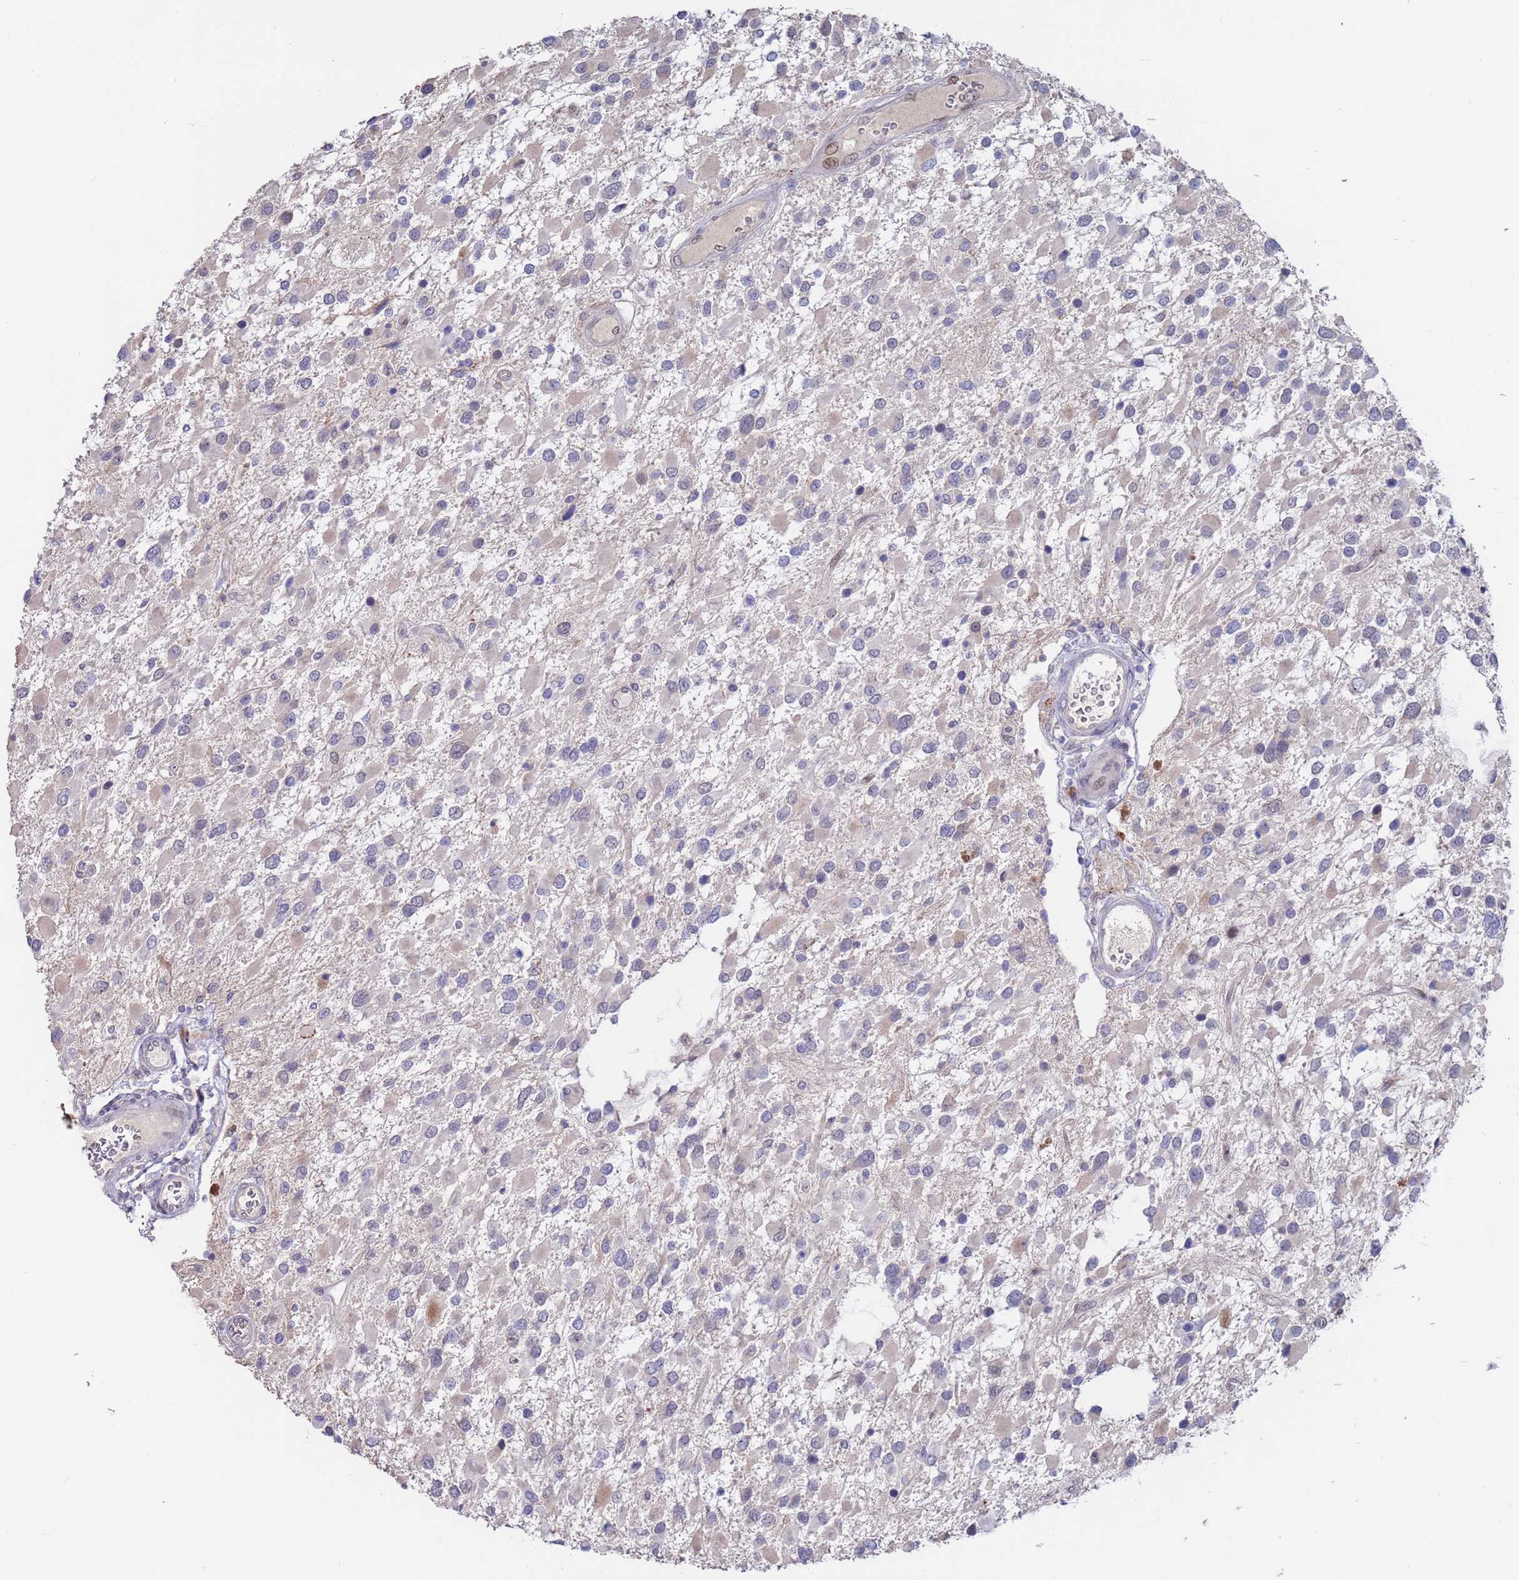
{"staining": {"intensity": "negative", "quantity": "none", "location": "none"}, "tissue": "glioma", "cell_type": "Tumor cells", "image_type": "cancer", "snomed": [{"axis": "morphology", "description": "Glioma, malignant, High grade"}, {"axis": "topography", "description": "Brain"}], "caption": "IHC of glioma reveals no positivity in tumor cells. The staining was performed using DAB to visualize the protein expression in brown, while the nuclei were stained in blue with hematoxylin (Magnification: 20x).", "gene": "FBXO27", "patient": {"sex": "male", "age": 53}}